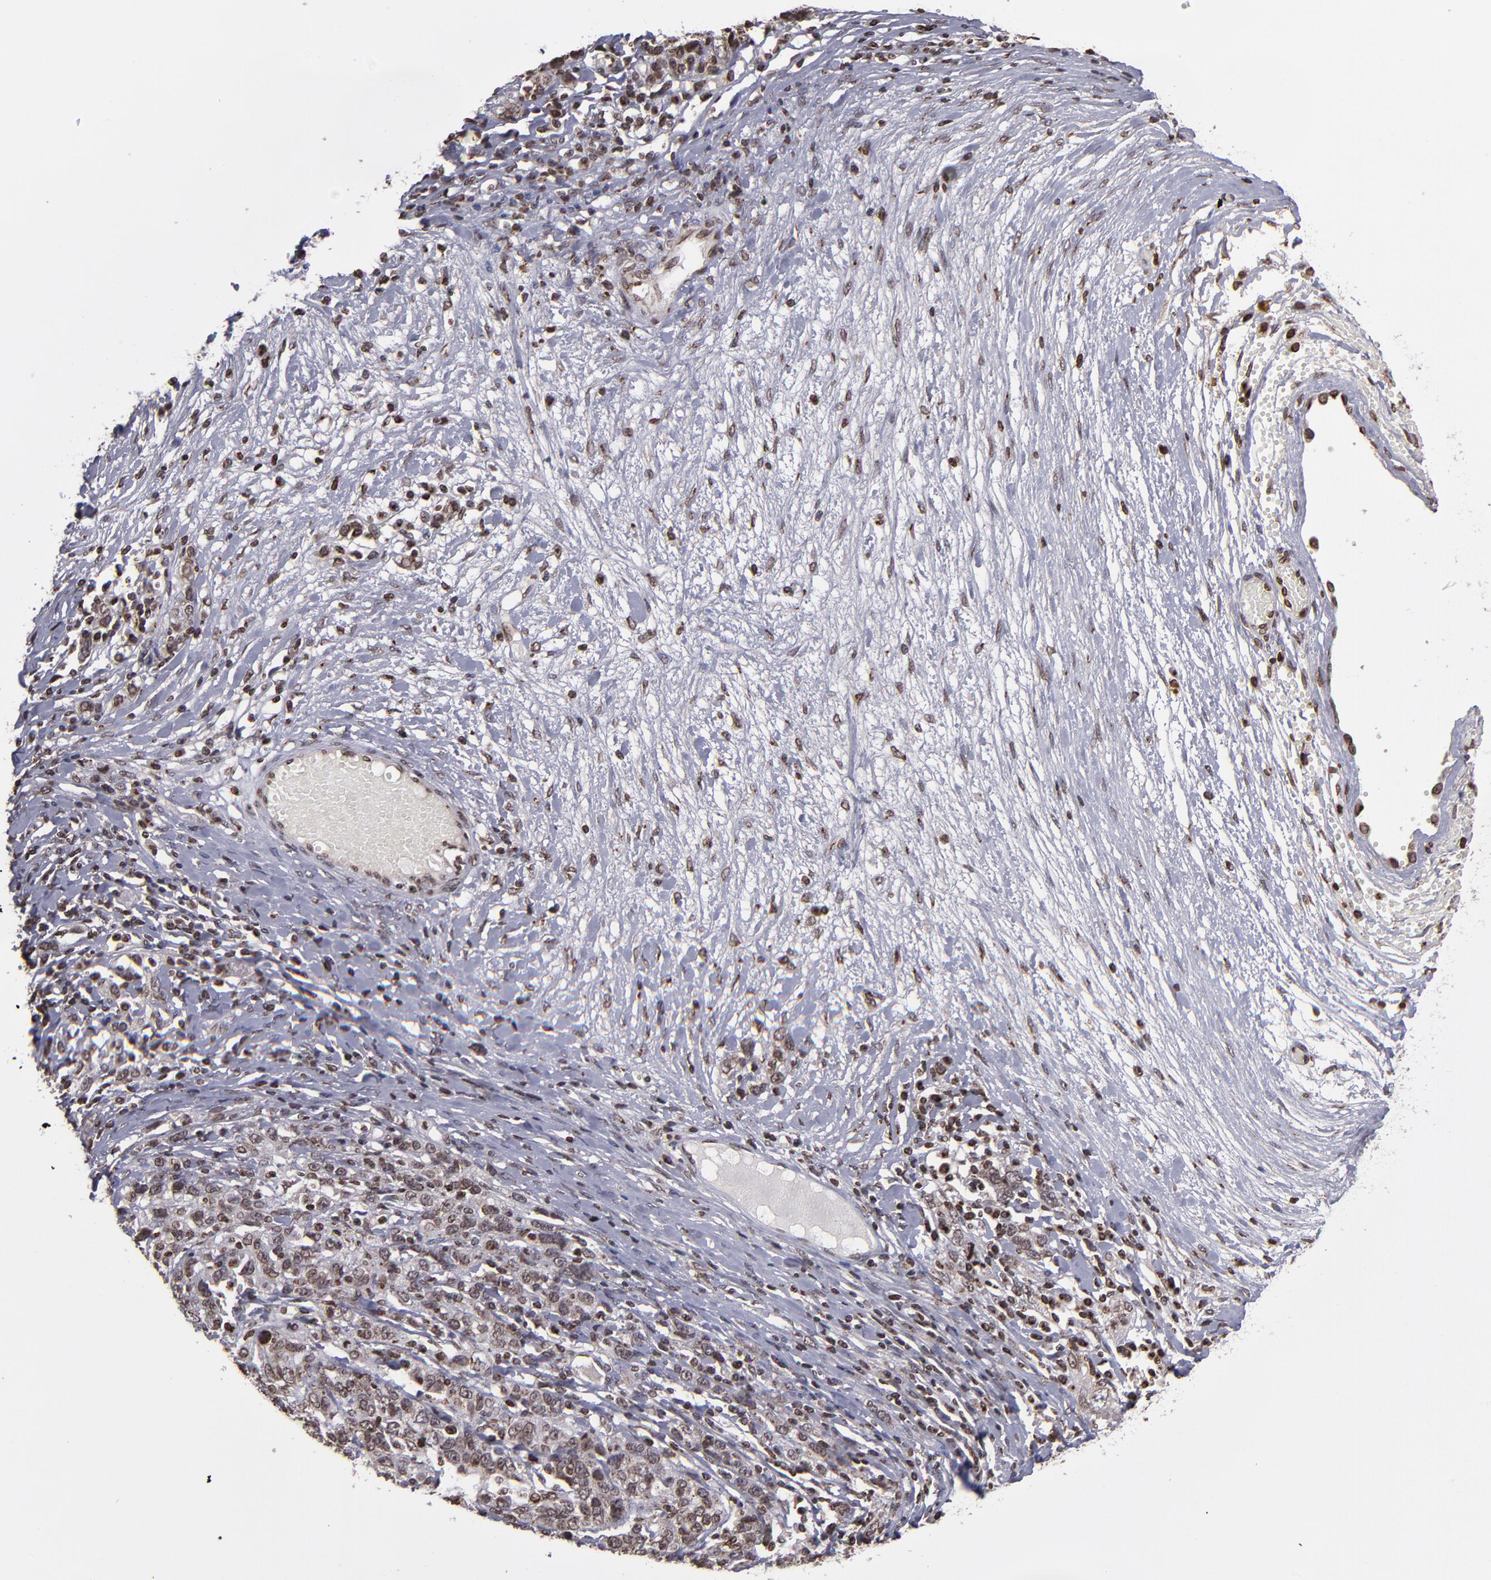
{"staining": {"intensity": "moderate", "quantity": ">75%", "location": "cytoplasmic/membranous,nuclear"}, "tissue": "ovarian cancer", "cell_type": "Tumor cells", "image_type": "cancer", "snomed": [{"axis": "morphology", "description": "Cystadenocarcinoma, serous, NOS"}, {"axis": "topography", "description": "Ovary"}], "caption": "Immunohistochemistry (DAB (3,3'-diaminobenzidine)) staining of human ovarian cancer (serous cystadenocarcinoma) demonstrates moderate cytoplasmic/membranous and nuclear protein positivity in about >75% of tumor cells.", "gene": "CSDC2", "patient": {"sex": "female", "age": 71}}